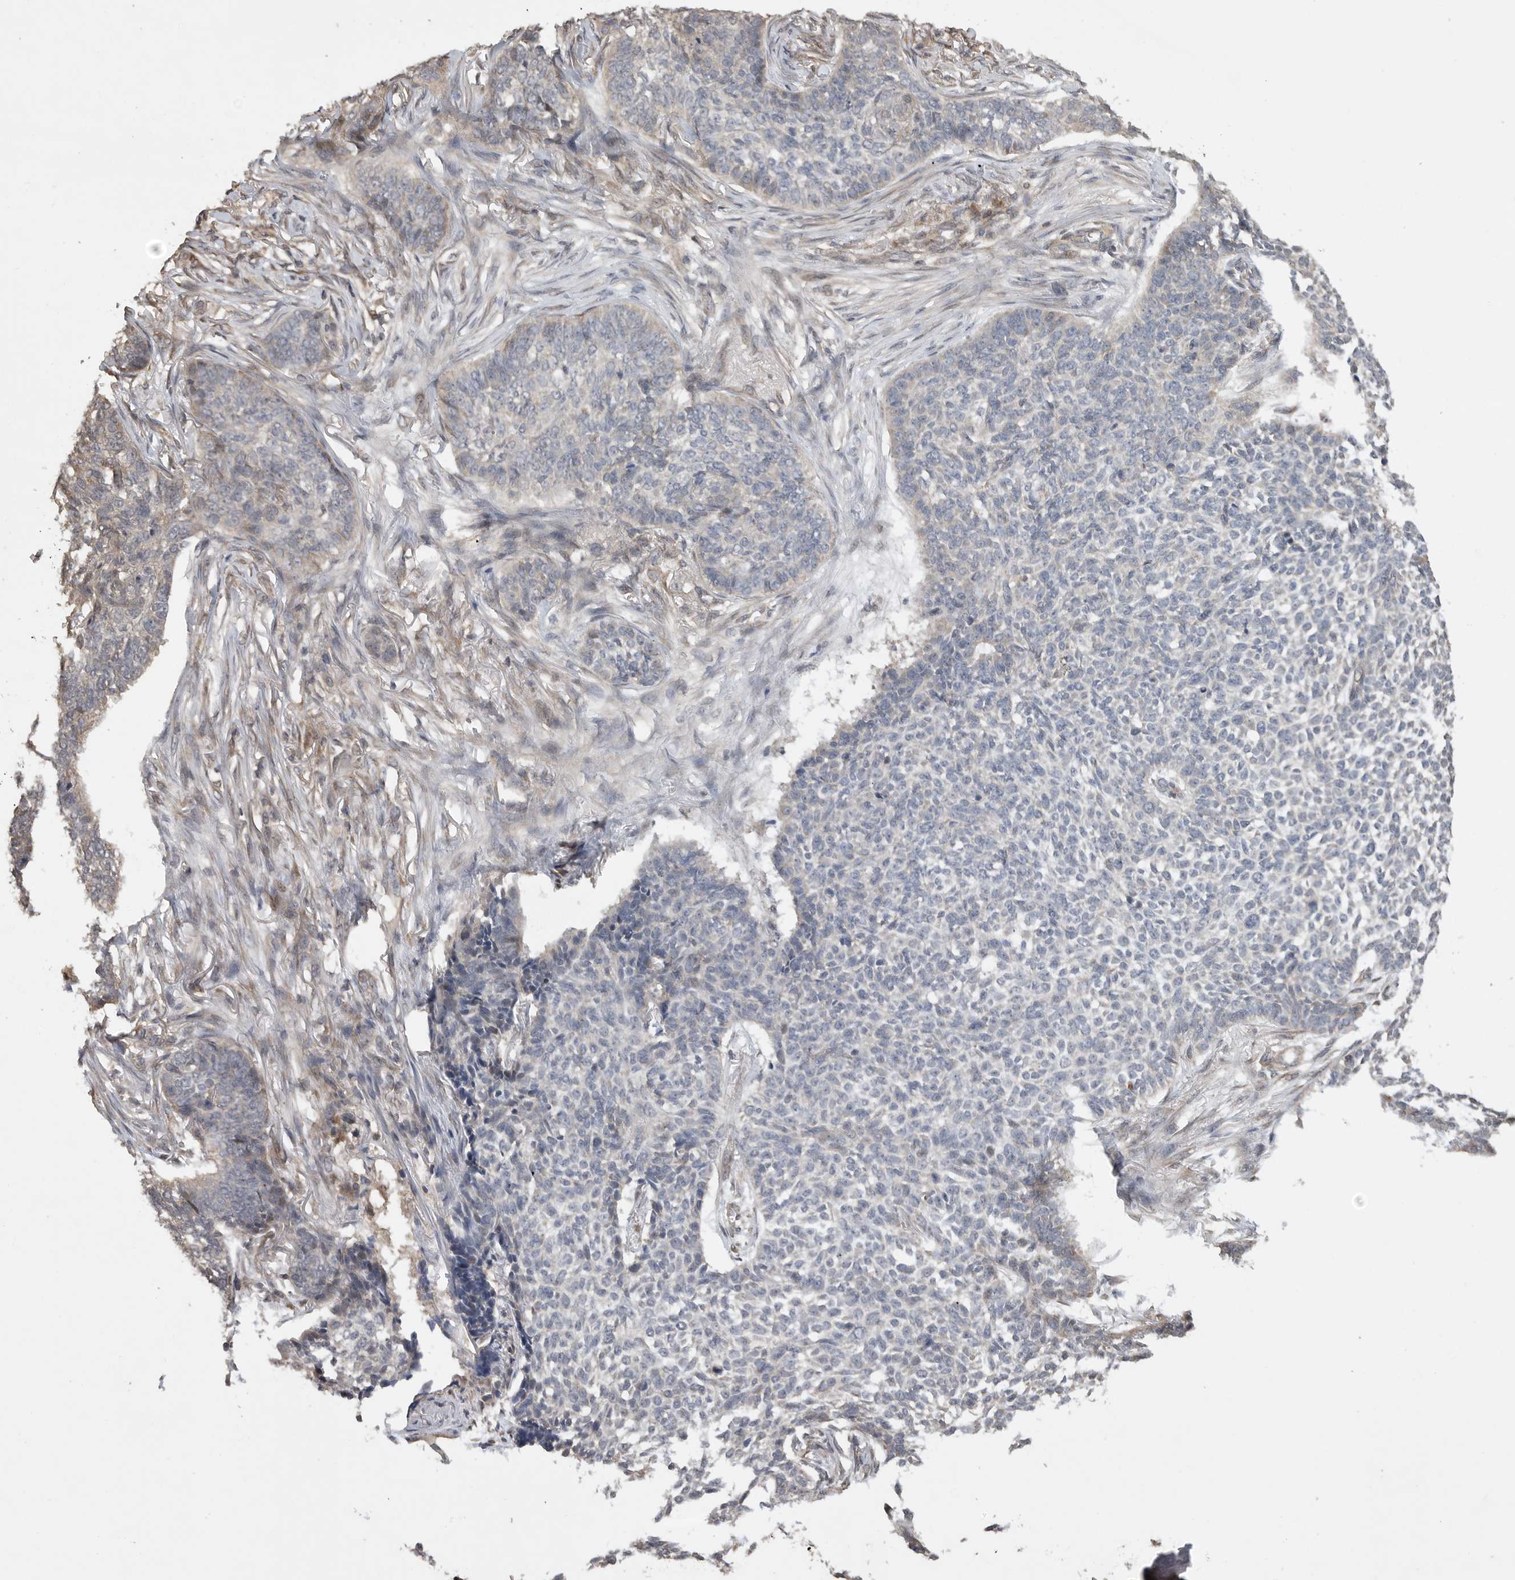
{"staining": {"intensity": "negative", "quantity": "none", "location": "none"}, "tissue": "skin cancer", "cell_type": "Tumor cells", "image_type": "cancer", "snomed": [{"axis": "morphology", "description": "Basal cell carcinoma"}, {"axis": "topography", "description": "Skin"}], "caption": "Immunohistochemistry of skin cancer (basal cell carcinoma) demonstrates no expression in tumor cells. (Brightfield microscopy of DAB (3,3'-diaminobenzidine) IHC at high magnification).", "gene": "EDEM3", "patient": {"sex": "male", "age": 85}}